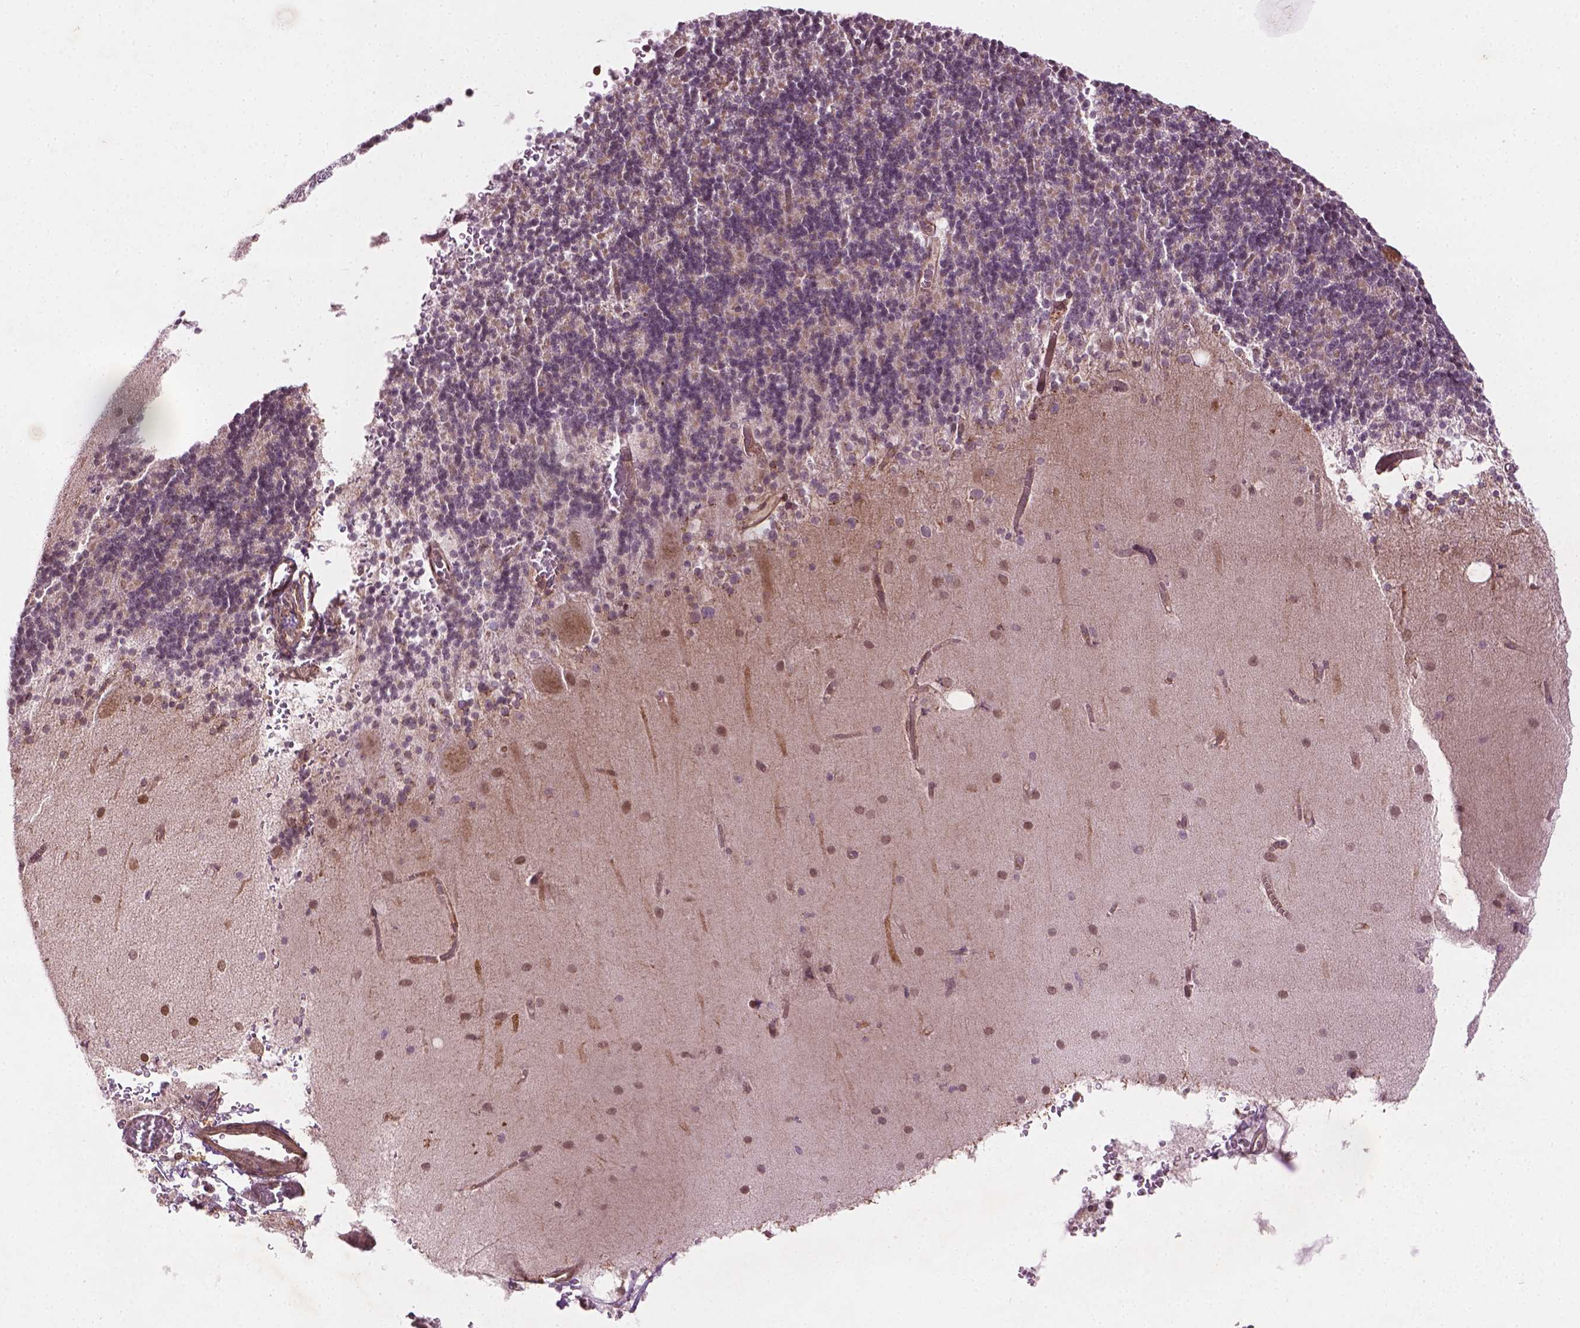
{"staining": {"intensity": "negative", "quantity": "none", "location": "none"}, "tissue": "cerebellum", "cell_type": "Cells in granular layer", "image_type": "normal", "snomed": [{"axis": "morphology", "description": "Normal tissue, NOS"}, {"axis": "topography", "description": "Cerebellum"}], "caption": "Benign cerebellum was stained to show a protein in brown. There is no significant positivity in cells in granular layer.", "gene": "TCHP", "patient": {"sex": "male", "age": 70}}